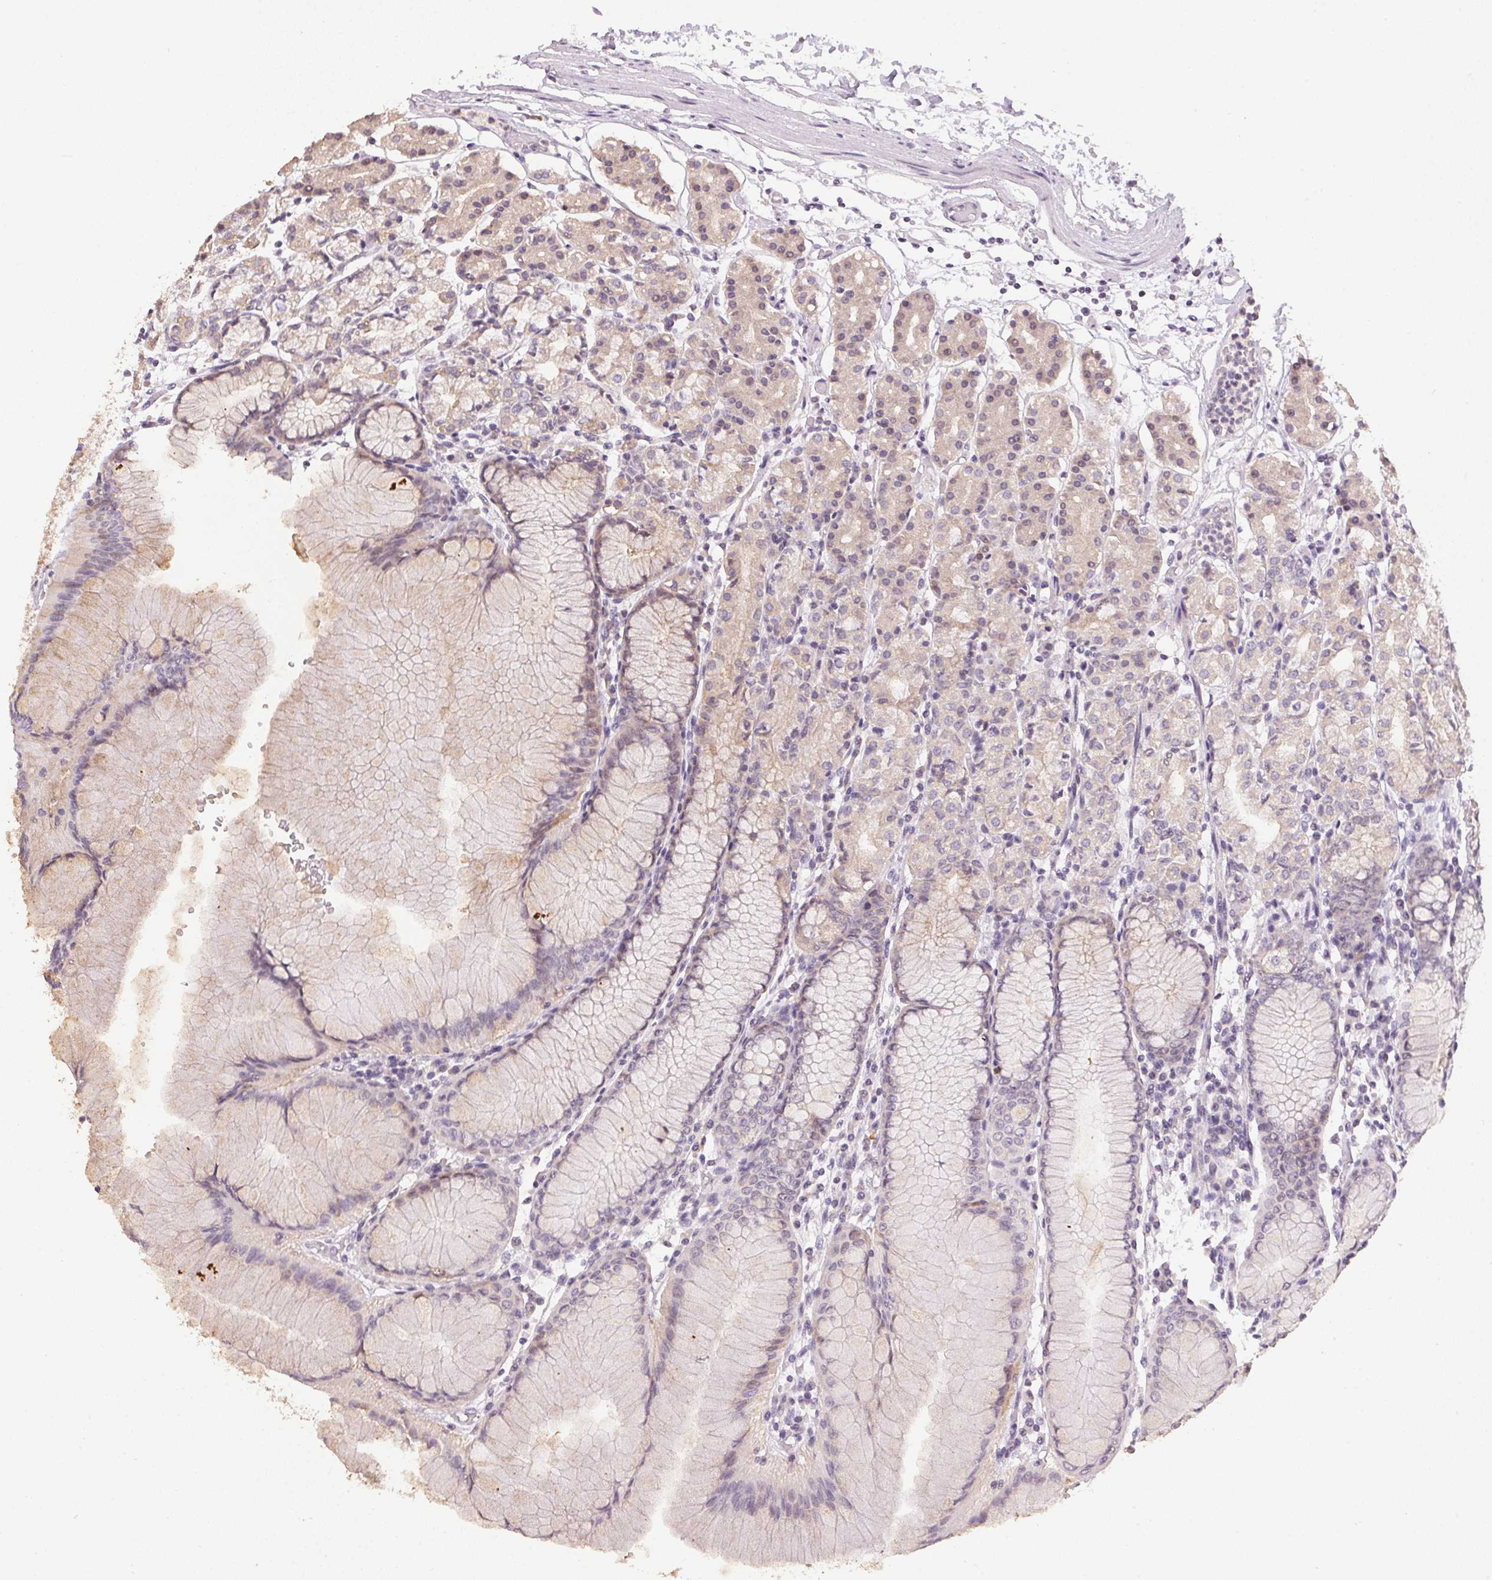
{"staining": {"intensity": "weak", "quantity": "<25%", "location": "cytoplasmic/membranous"}, "tissue": "stomach", "cell_type": "Glandular cells", "image_type": "normal", "snomed": [{"axis": "morphology", "description": "Normal tissue, NOS"}, {"axis": "topography", "description": "Stomach"}], "caption": "Immunohistochemistry micrograph of normal stomach stained for a protein (brown), which shows no positivity in glandular cells.", "gene": "SPACA9", "patient": {"sex": "female", "age": 57}}